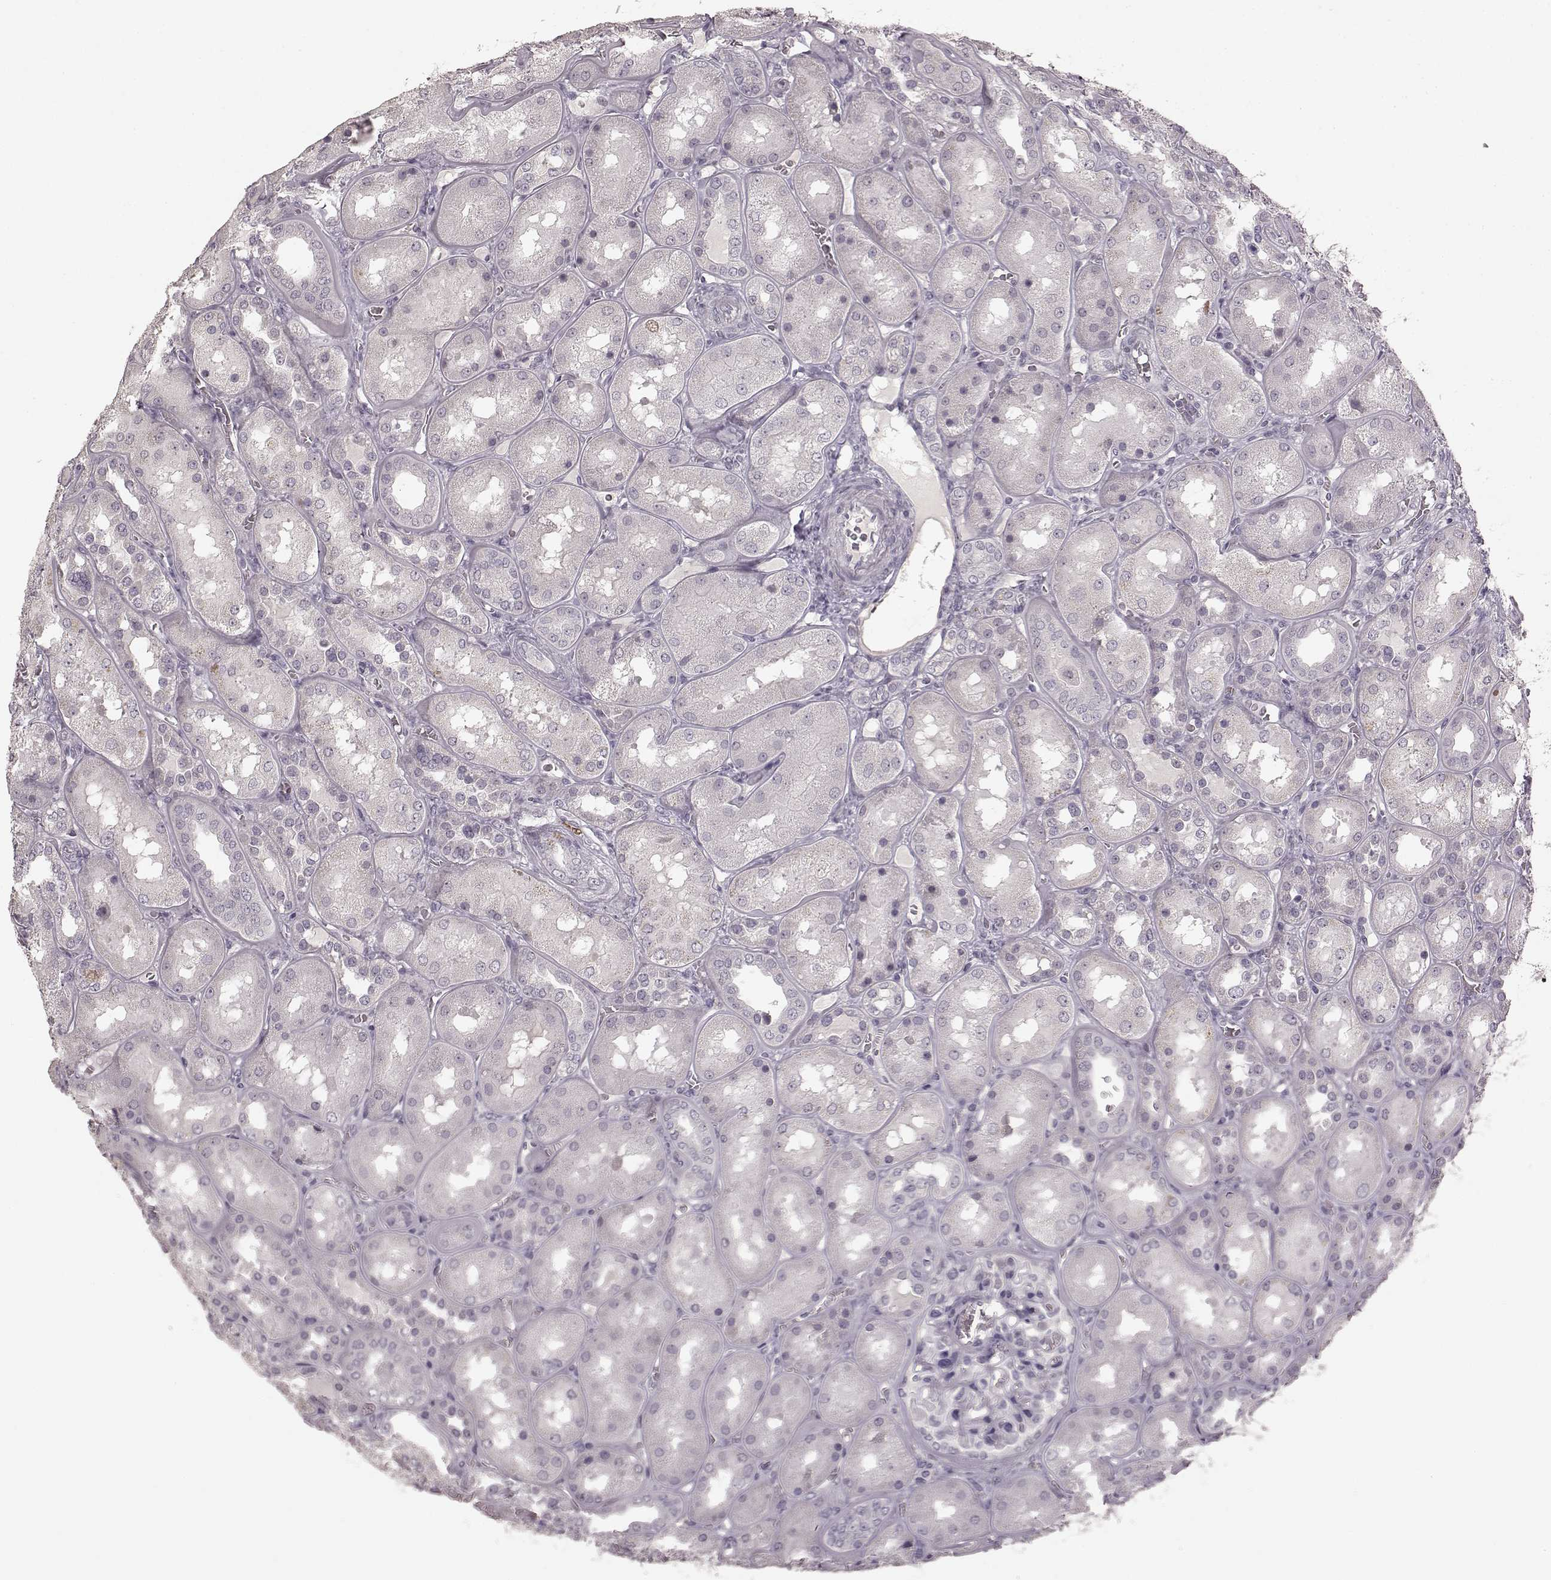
{"staining": {"intensity": "negative", "quantity": "none", "location": "none"}, "tissue": "kidney", "cell_type": "Cells in glomeruli", "image_type": "normal", "snomed": [{"axis": "morphology", "description": "Normal tissue, NOS"}, {"axis": "topography", "description": "Kidney"}], "caption": "Benign kidney was stained to show a protein in brown. There is no significant expression in cells in glomeruli.", "gene": "CCNA2", "patient": {"sex": "male", "age": 73}}